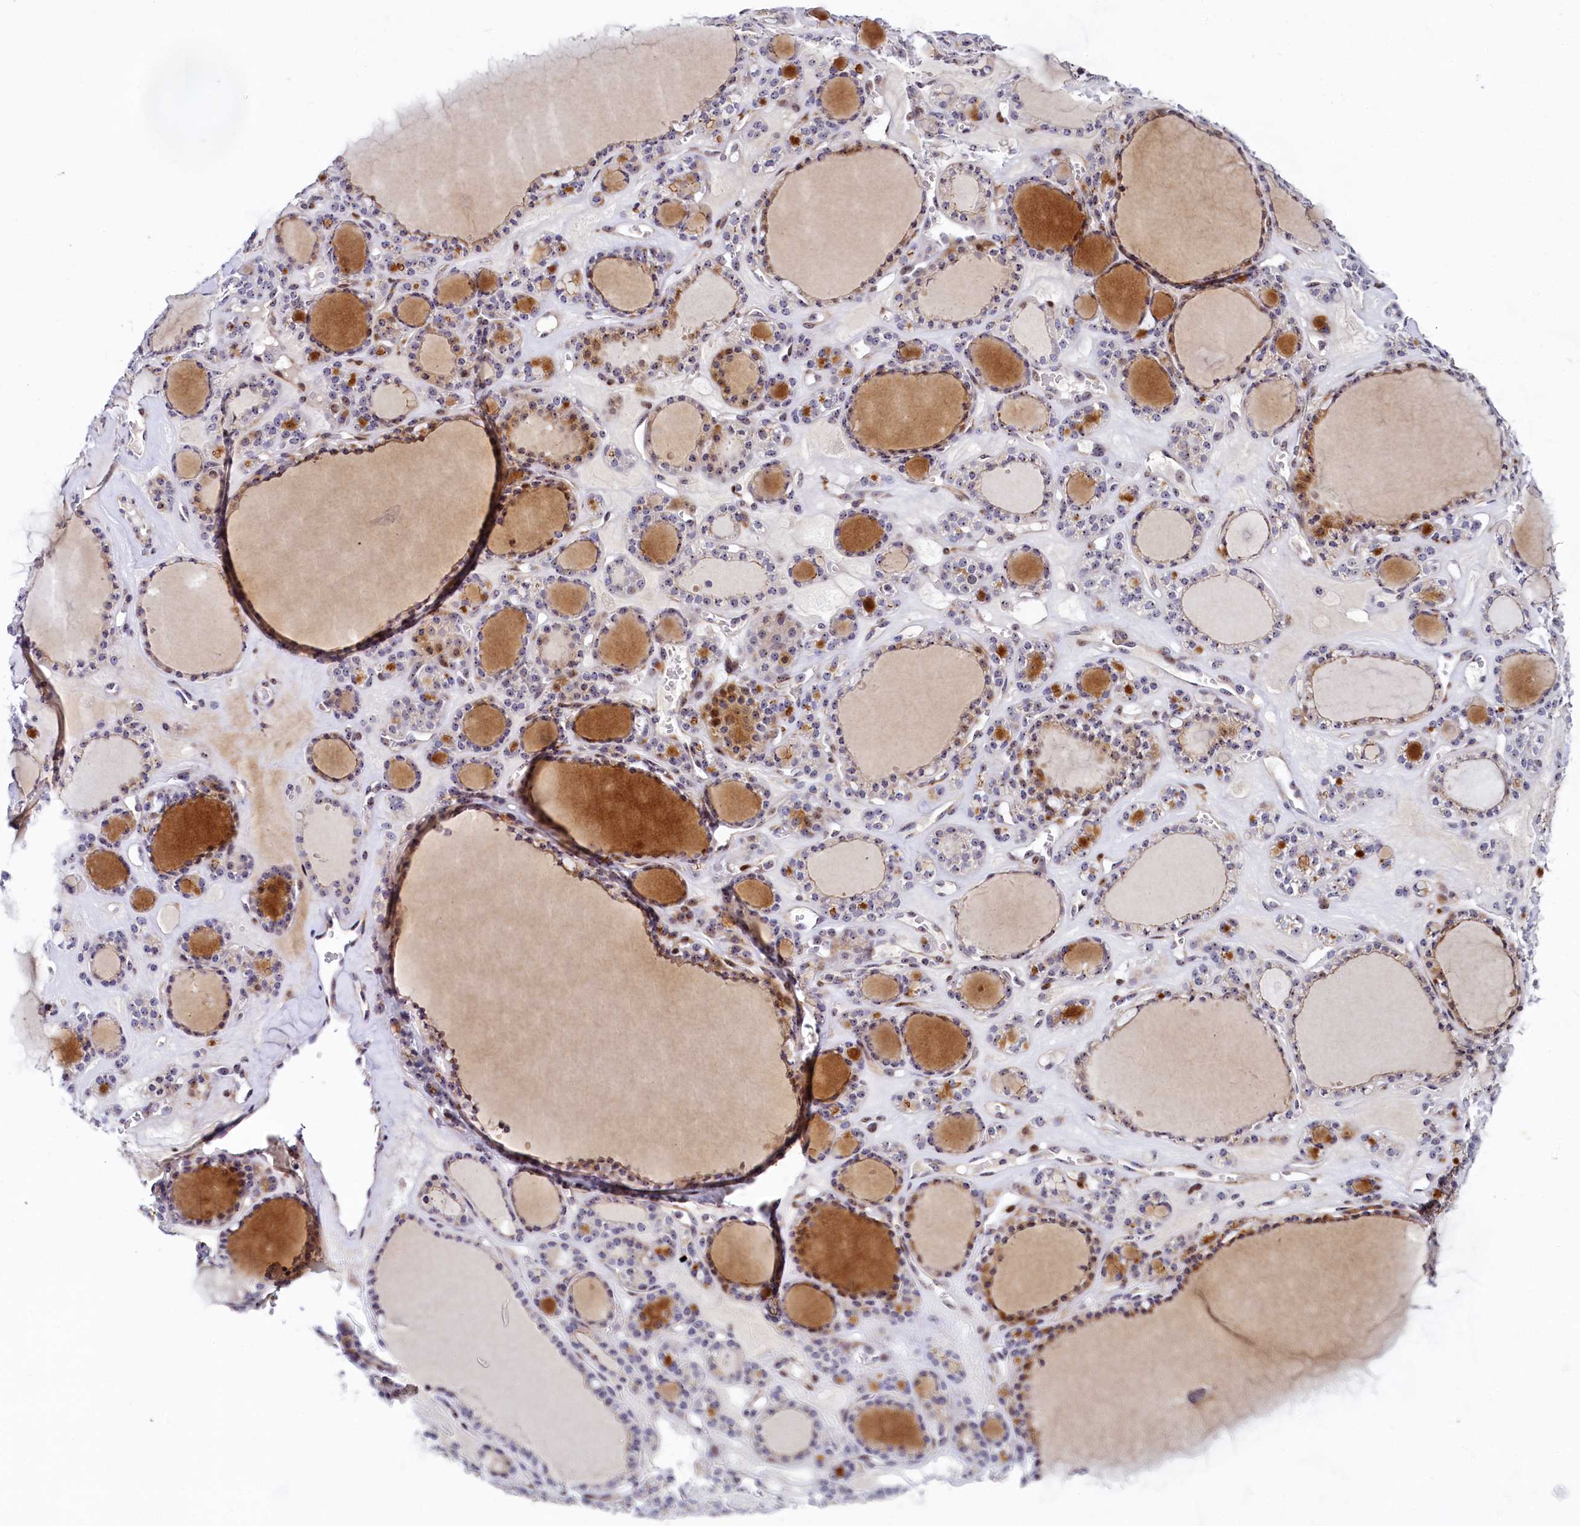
{"staining": {"intensity": "moderate", "quantity": "<25%", "location": "cytoplasmic/membranous,nuclear"}, "tissue": "thyroid gland", "cell_type": "Glandular cells", "image_type": "normal", "snomed": [{"axis": "morphology", "description": "Normal tissue, NOS"}, {"axis": "topography", "description": "Thyroid gland"}], "caption": "Glandular cells demonstrate low levels of moderate cytoplasmic/membranous,nuclear expression in approximately <25% of cells in benign human thyroid gland.", "gene": "TCOF1", "patient": {"sex": "female", "age": 28}}